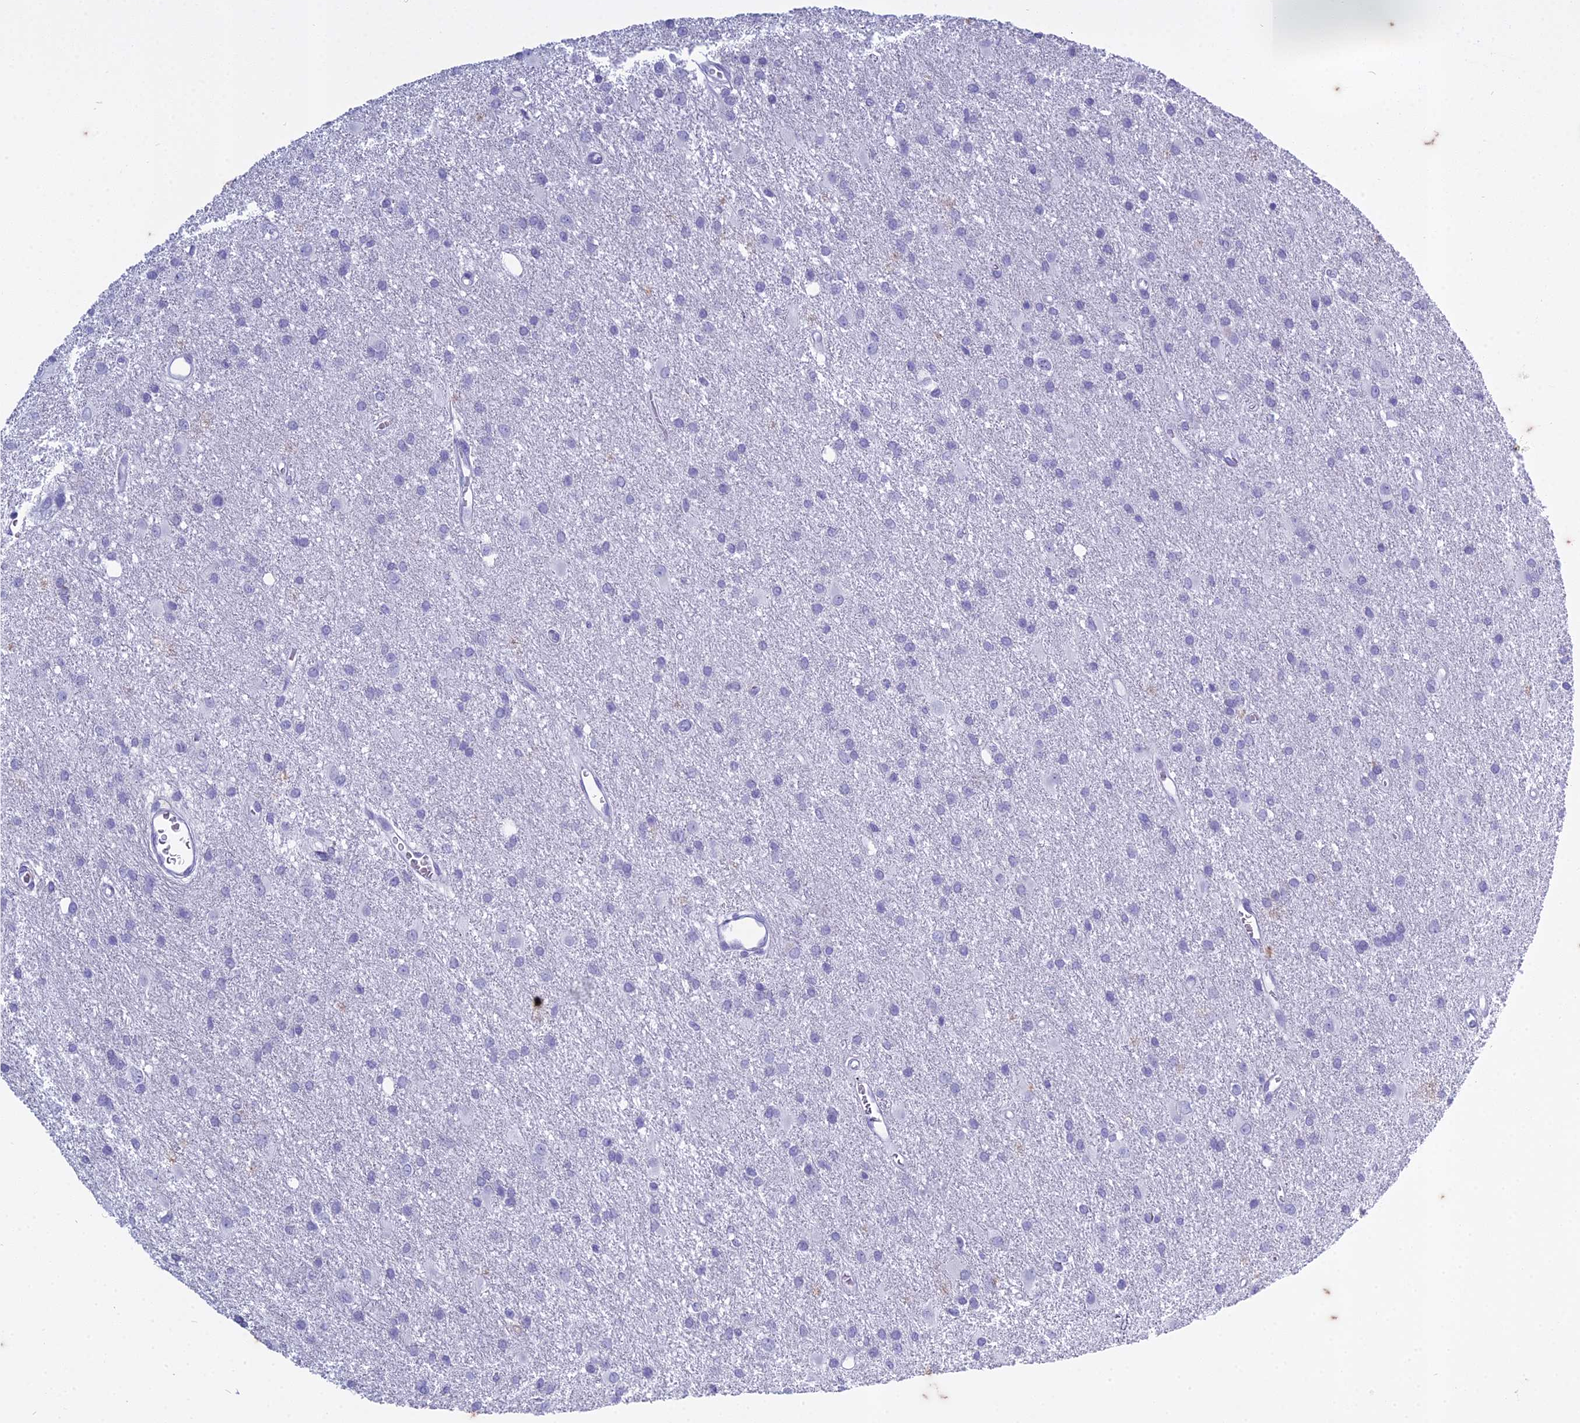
{"staining": {"intensity": "negative", "quantity": "none", "location": "none"}, "tissue": "glioma", "cell_type": "Tumor cells", "image_type": "cancer", "snomed": [{"axis": "morphology", "description": "Glioma, malignant, High grade"}, {"axis": "topography", "description": "Brain"}], "caption": "DAB (3,3'-diaminobenzidine) immunohistochemical staining of glioma demonstrates no significant positivity in tumor cells.", "gene": "HMGB4", "patient": {"sex": "female", "age": 50}}